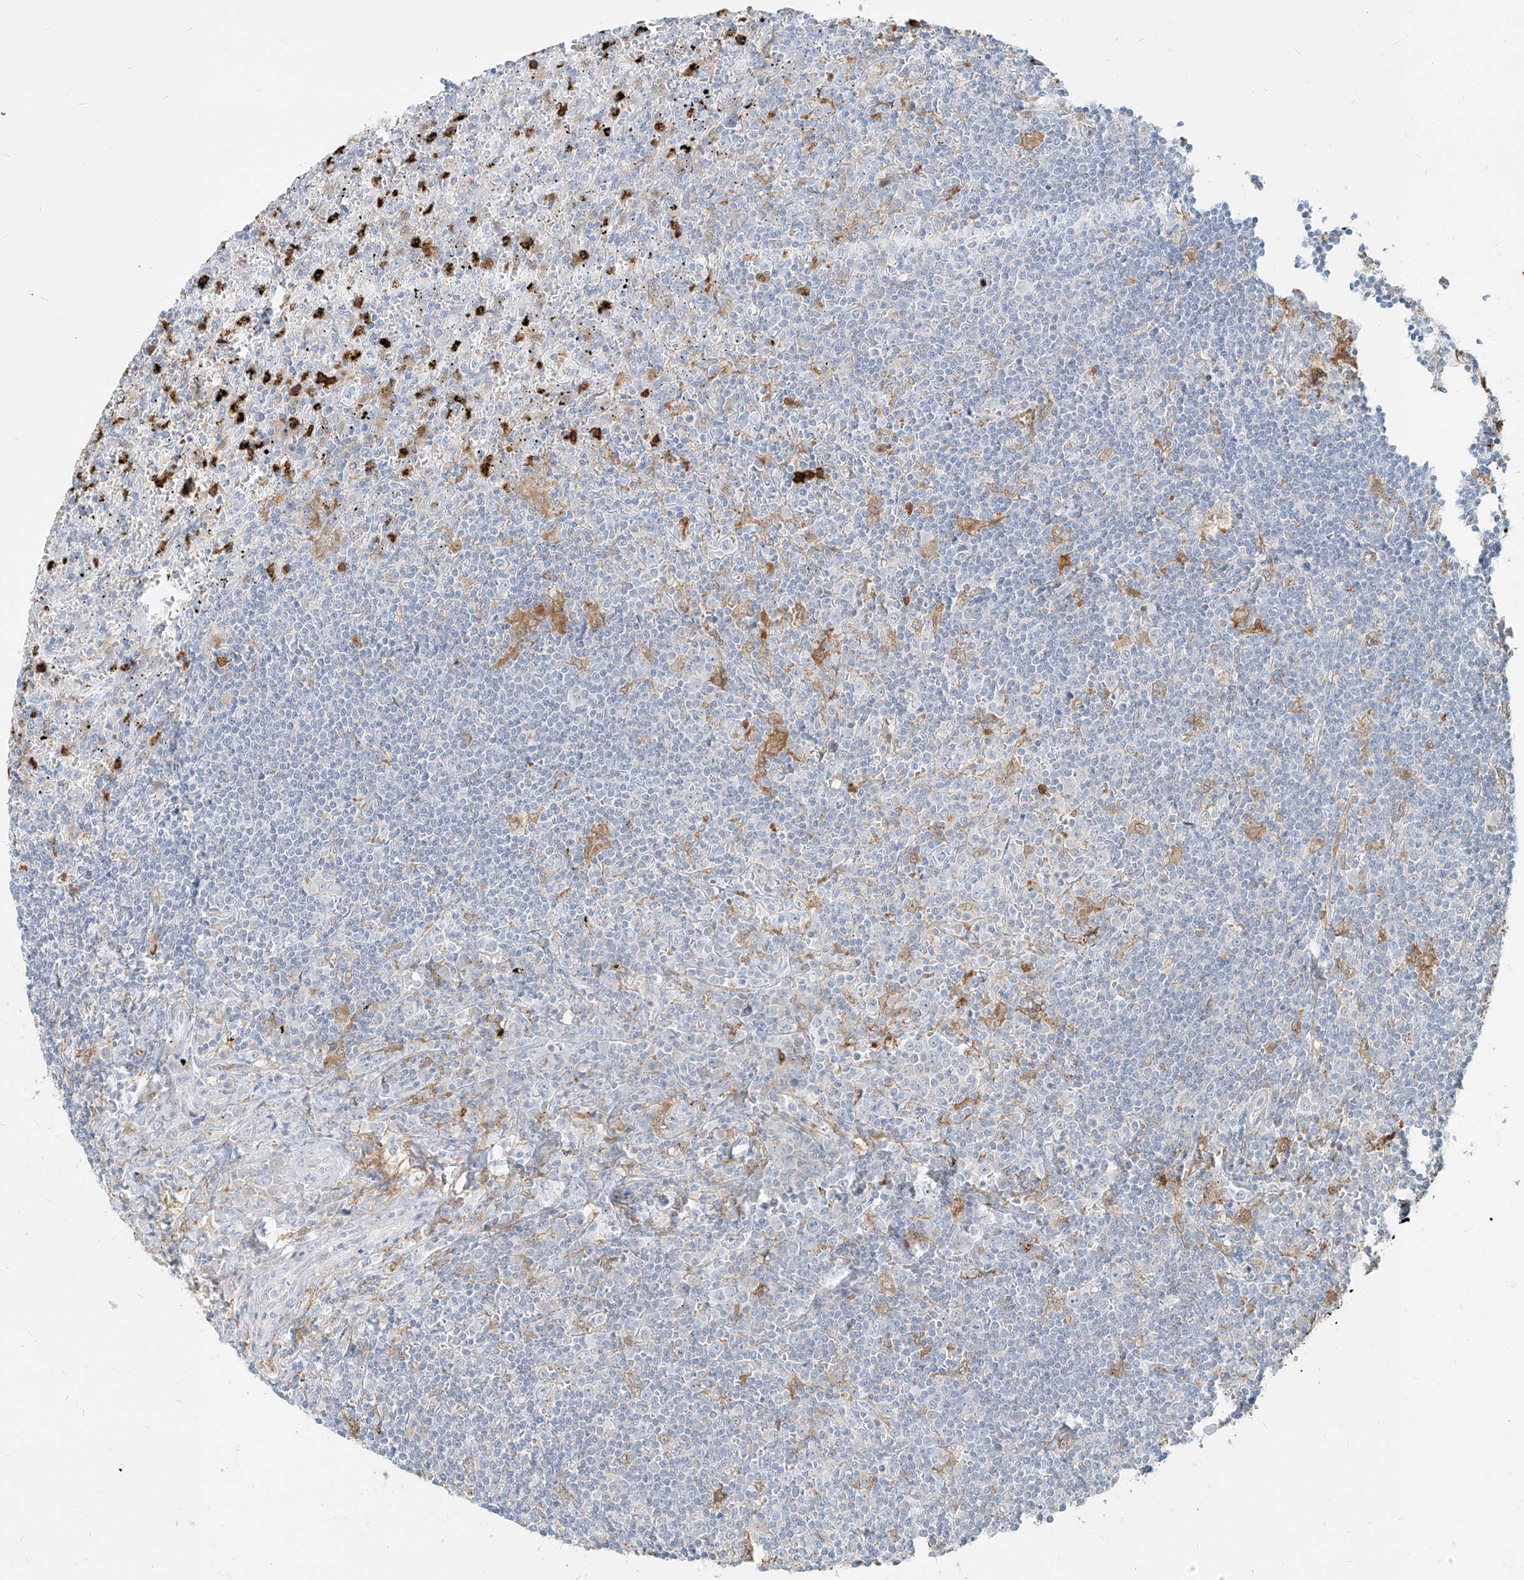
{"staining": {"intensity": "negative", "quantity": "none", "location": "none"}, "tissue": "lymphoma", "cell_type": "Tumor cells", "image_type": "cancer", "snomed": [{"axis": "morphology", "description": "Malignant lymphoma, non-Hodgkin's type, Low grade"}, {"axis": "topography", "description": "Spleen"}], "caption": "This is an IHC image of human low-grade malignant lymphoma, non-Hodgkin's type. There is no positivity in tumor cells.", "gene": "PGD", "patient": {"sex": "male", "age": 76}}